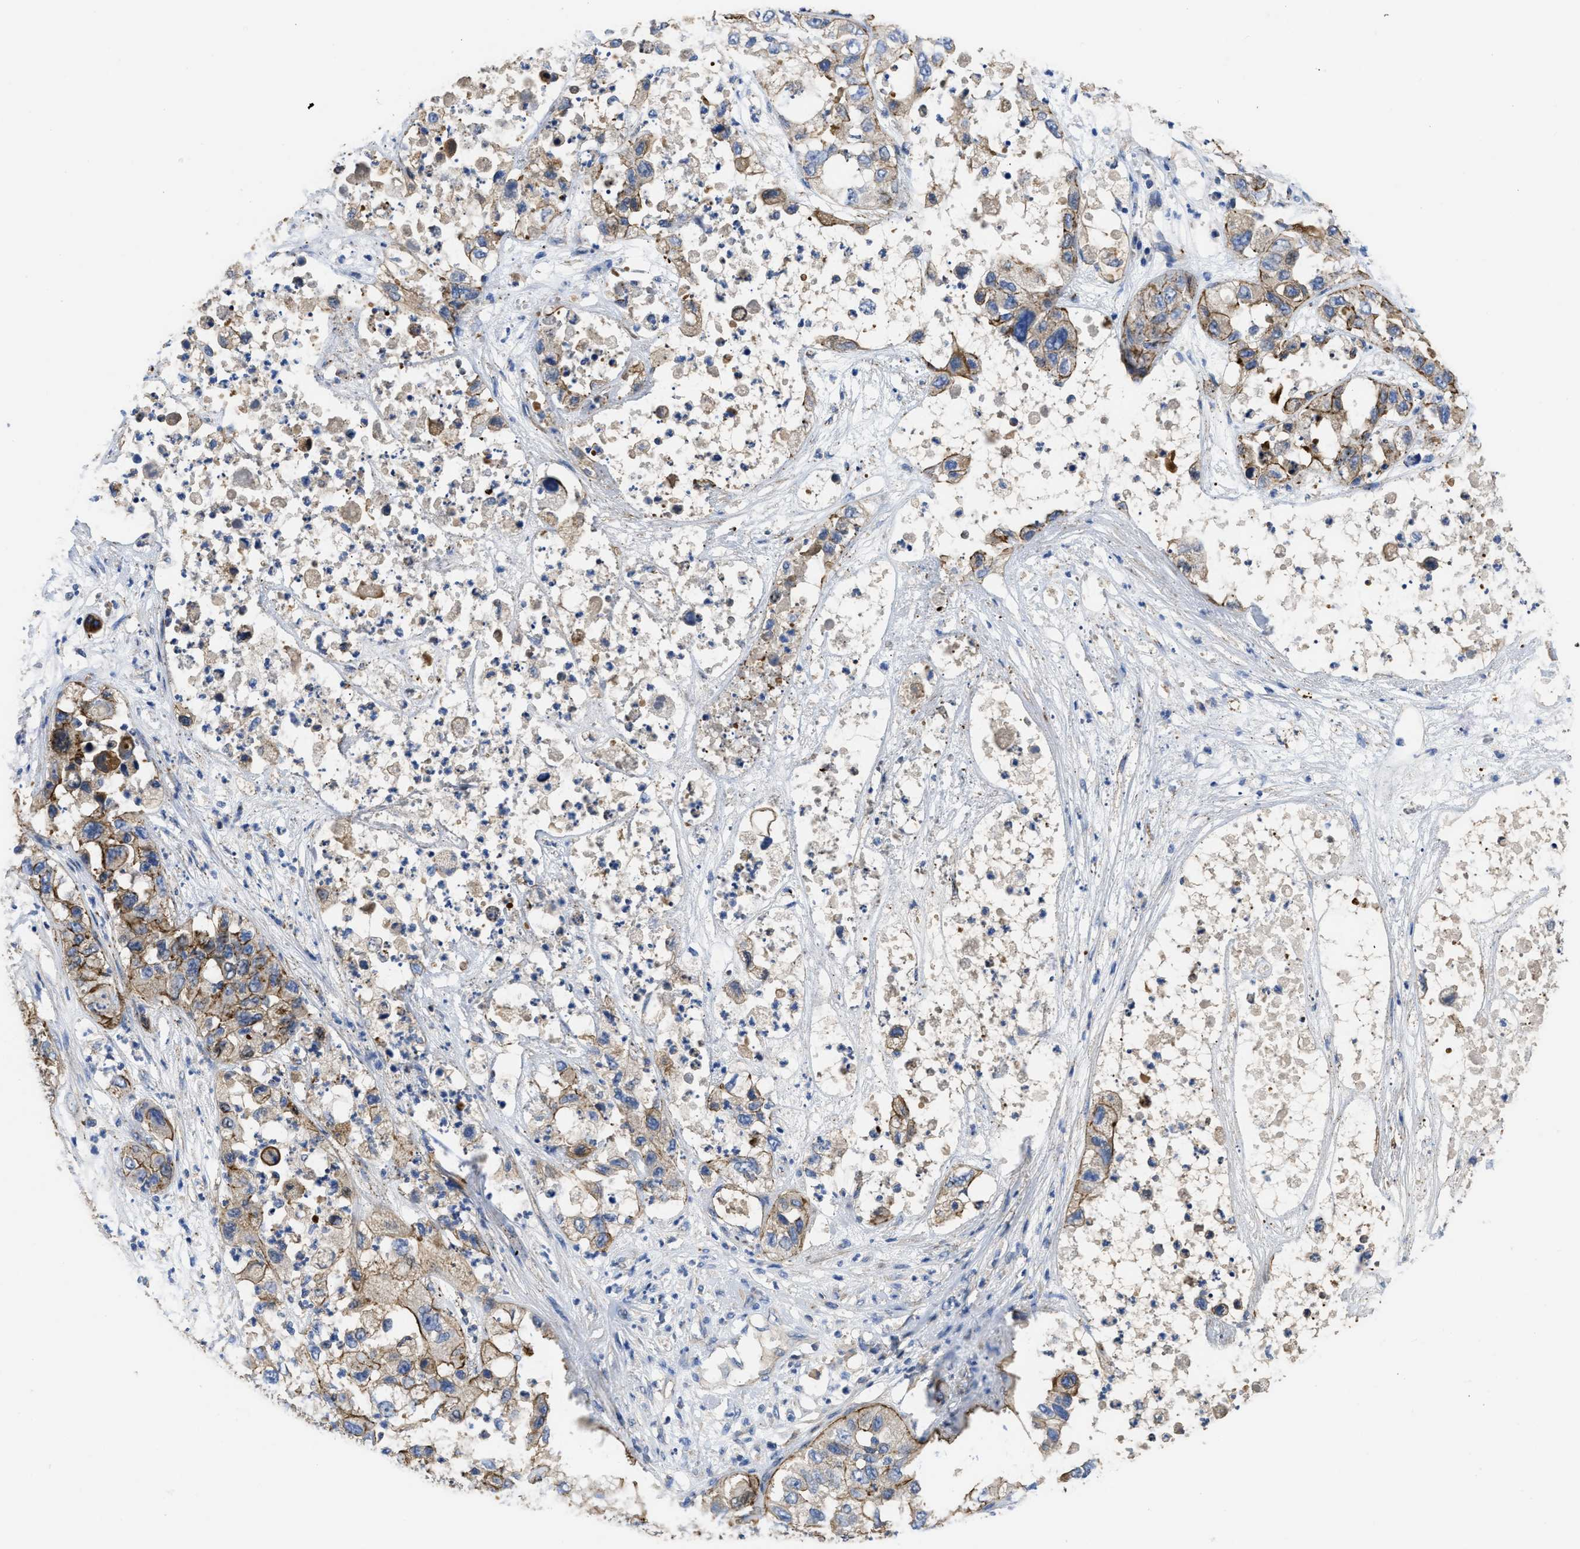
{"staining": {"intensity": "moderate", "quantity": "25%-75%", "location": "cytoplasmic/membranous"}, "tissue": "pancreatic cancer", "cell_type": "Tumor cells", "image_type": "cancer", "snomed": [{"axis": "morphology", "description": "Adenocarcinoma, NOS"}, {"axis": "topography", "description": "Pancreas"}], "caption": "Pancreatic cancer was stained to show a protein in brown. There is medium levels of moderate cytoplasmic/membranous staining in approximately 25%-75% of tumor cells. The protein of interest is shown in brown color, while the nuclei are stained blue.", "gene": "USP4", "patient": {"sex": "female", "age": 78}}